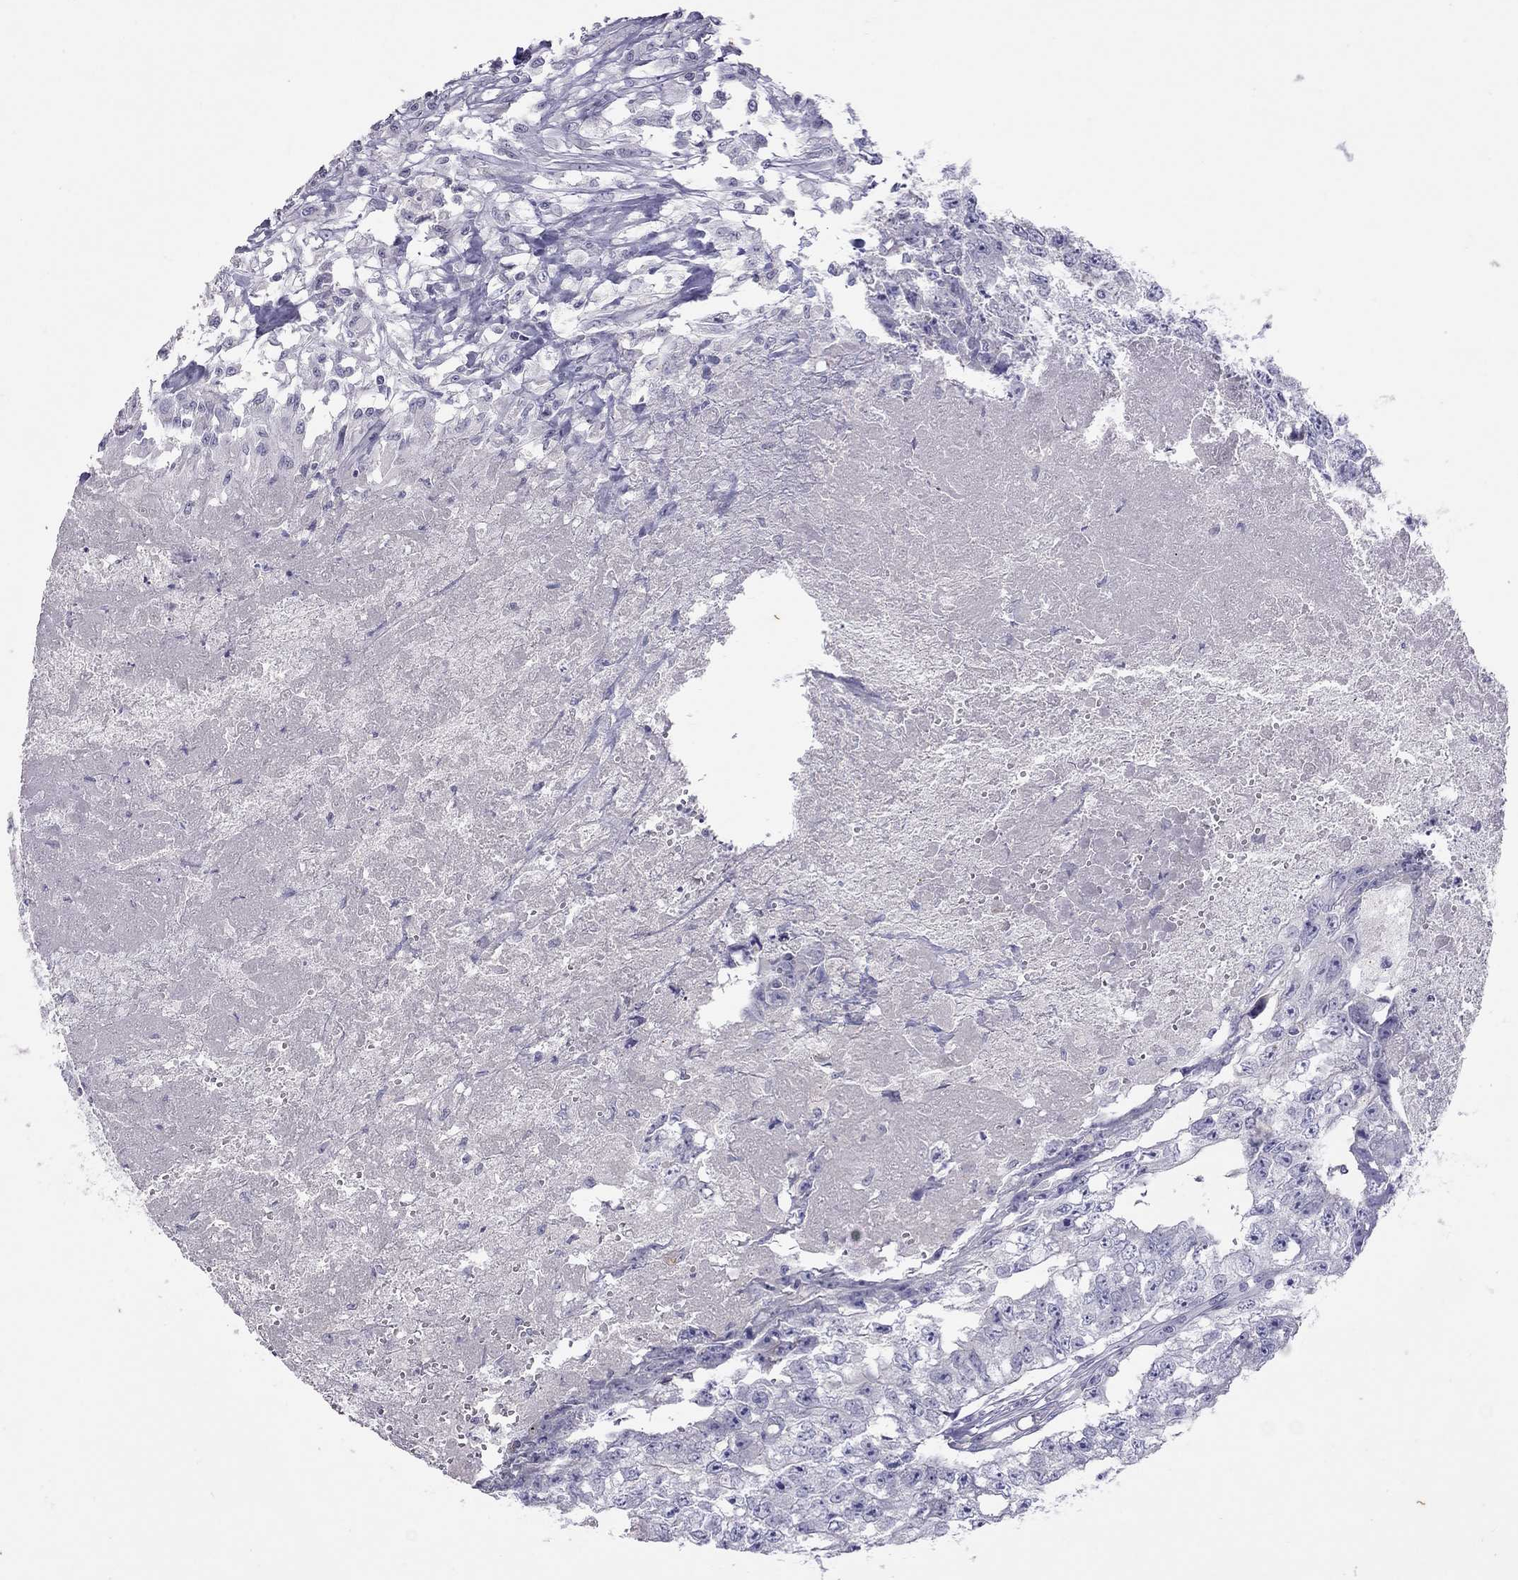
{"staining": {"intensity": "negative", "quantity": "none", "location": "none"}, "tissue": "testis cancer", "cell_type": "Tumor cells", "image_type": "cancer", "snomed": [{"axis": "morphology", "description": "Carcinoma, Embryonal, NOS"}, {"axis": "morphology", "description": "Teratoma, malignant, NOS"}, {"axis": "topography", "description": "Testis"}], "caption": "The photomicrograph displays no staining of tumor cells in testis cancer. (DAB (3,3'-diaminobenzidine) immunohistochemistry visualized using brightfield microscopy, high magnification).", "gene": "MUC16", "patient": {"sex": "male", "age": 24}}